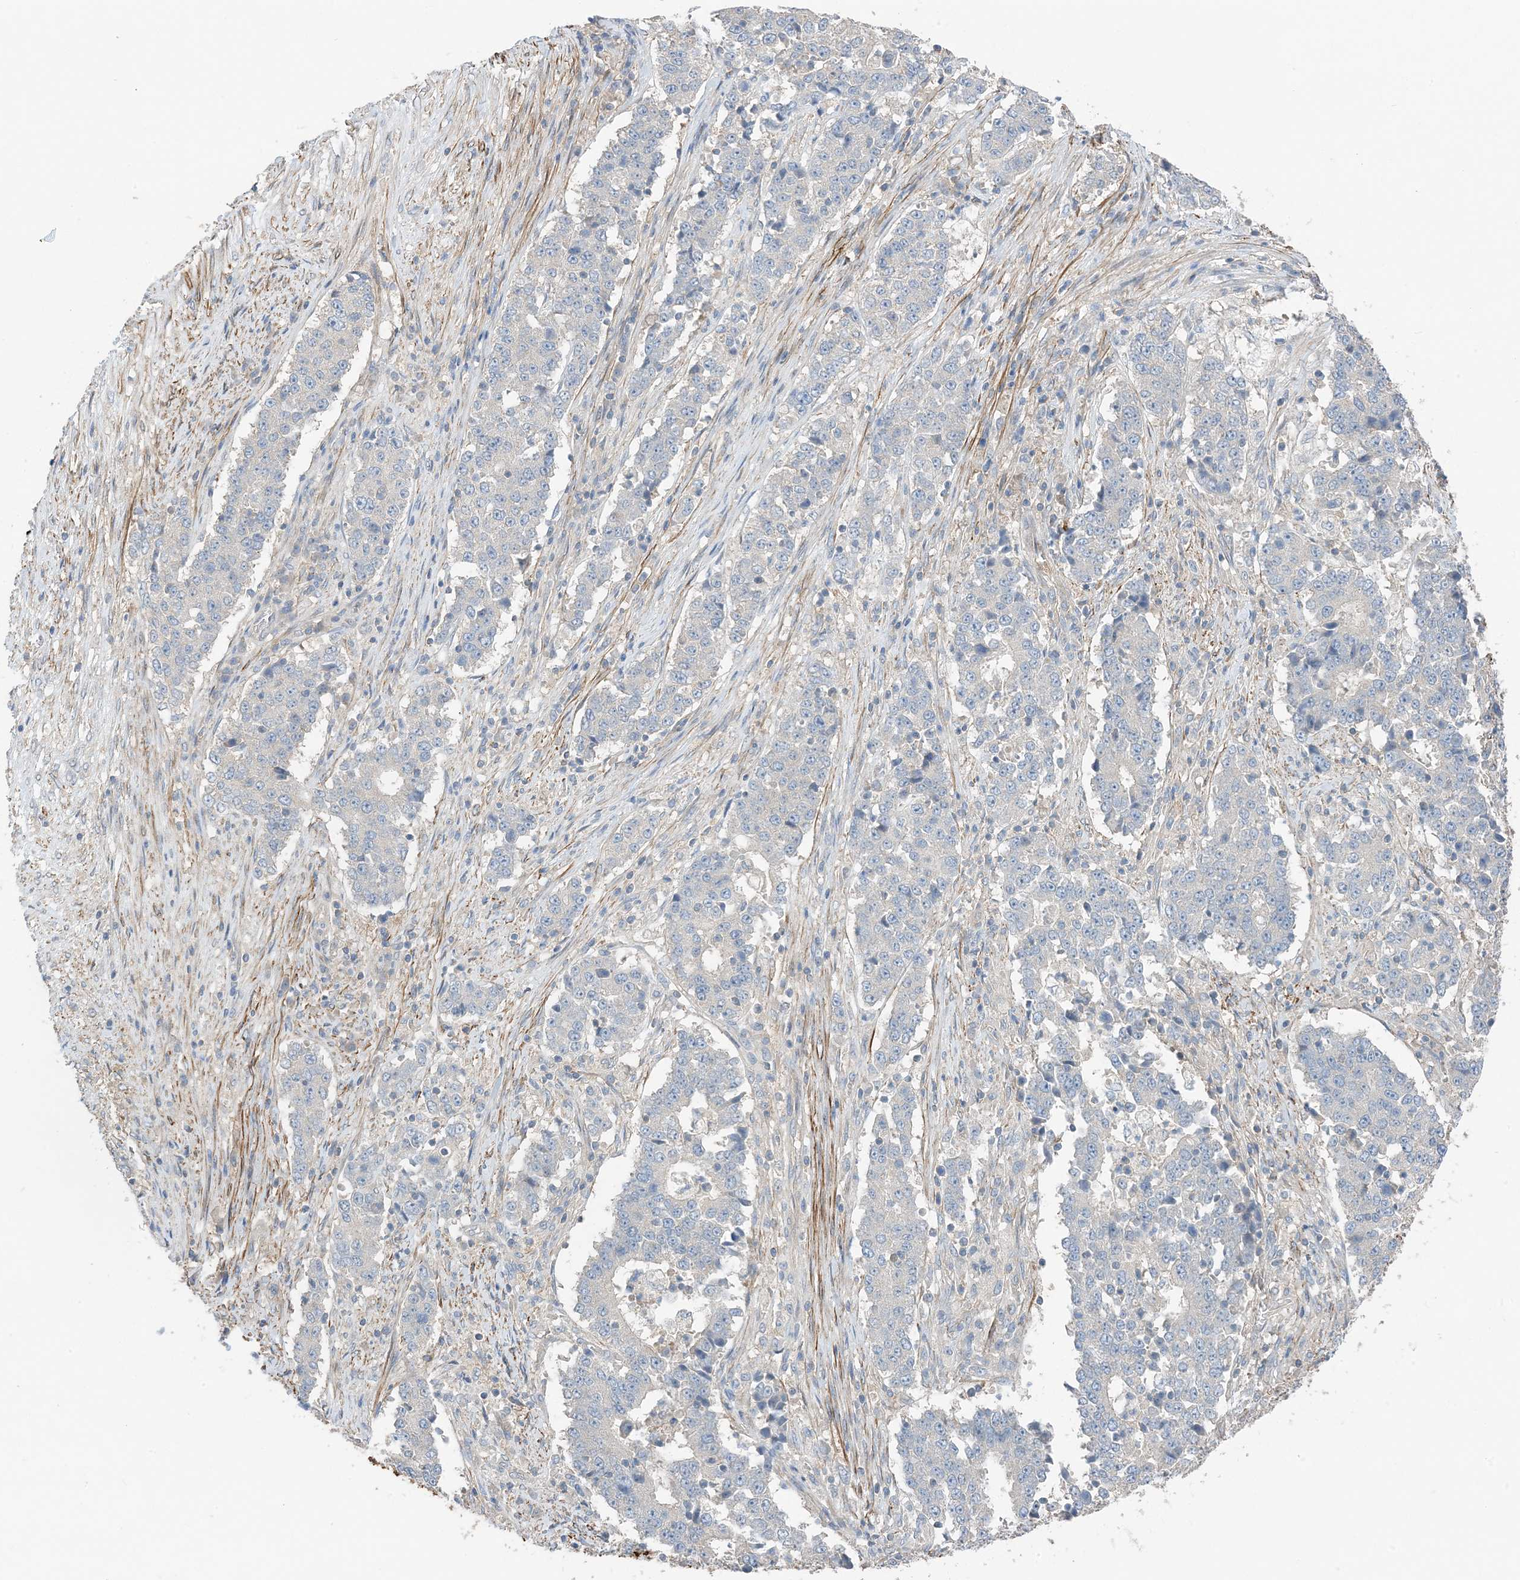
{"staining": {"intensity": "negative", "quantity": "none", "location": "none"}, "tissue": "stomach cancer", "cell_type": "Tumor cells", "image_type": "cancer", "snomed": [{"axis": "morphology", "description": "Adenocarcinoma, NOS"}, {"axis": "topography", "description": "Stomach"}], "caption": "A micrograph of stomach cancer stained for a protein shows no brown staining in tumor cells.", "gene": "KIFBP", "patient": {"sex": "male", "age": 59}}